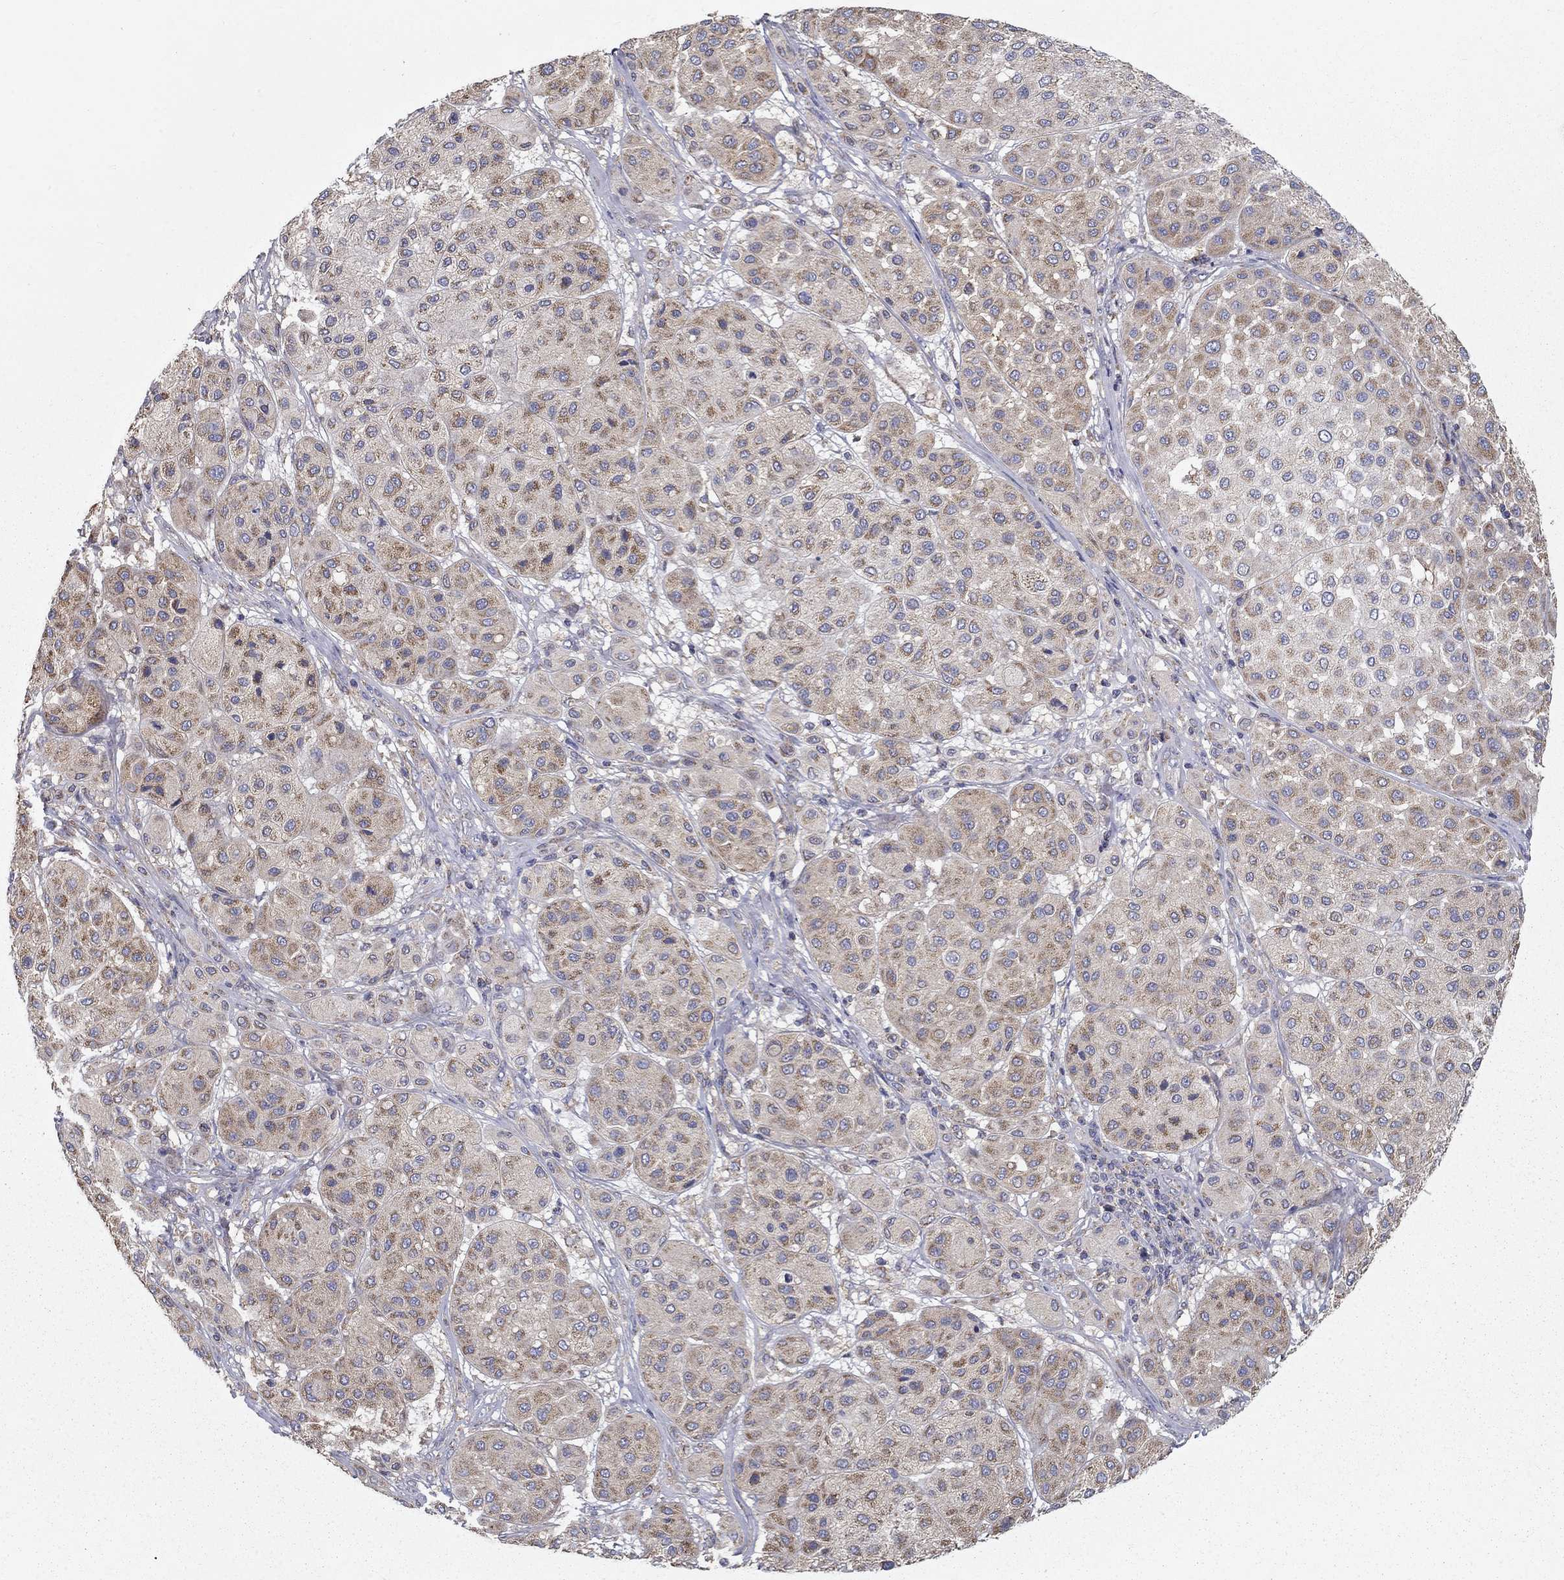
{"staining": {"intensity": "moderate", "quantity": "<25%", "location": "cytoplasmic/membranous"}, "tissue": "melanoma", "cell_type": "Tumor cells", "image_type": "cancer", "snomed": [{"axis": "morphology", "description": "Malignant melanoma, Metastatic site"}, {"axis": "topography", "description": "Smooth muscle"}], "caption": "This is an image of immunohistochemistry staining of melanoma, which shows moderate positivity in the cytoplasmic/membranous of tumor cells.", "gene": "NME5", "patient": {"sex": "male", "age": 41}}